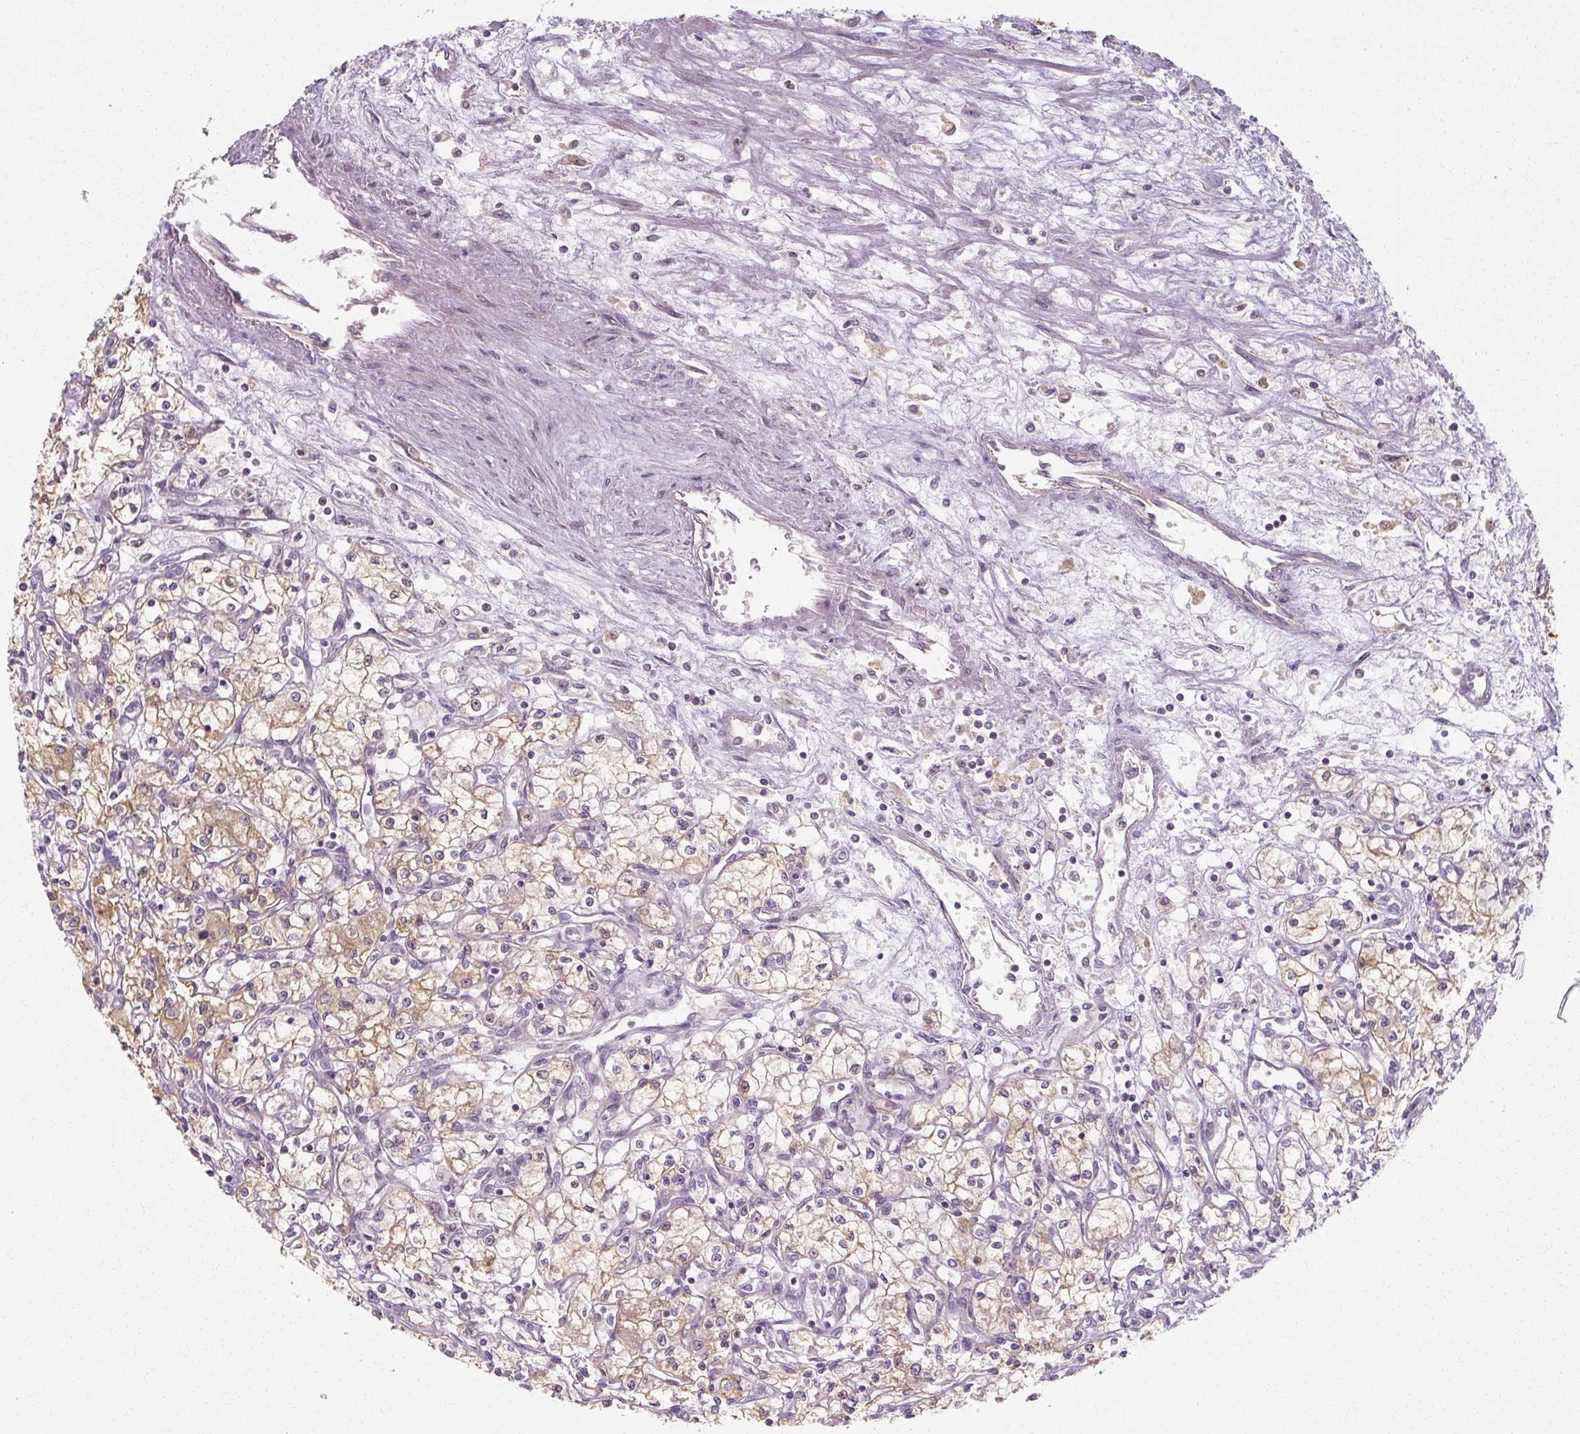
{"staining": {"intensity": "moderate", "quantity": "<25%", "location": "cytoplasmic/membranous"}, "tissue": "renal cancer", "cell_type": "Tumor cells", "image_type": "cancer", "snomed": [{"axis": "morphology", "description": "Adenocarcinoma, NOS"}, {"axis": "topography", "description": "Kidney"}], "caption": "Moderate cytoplasmic/membranous staining for a protein is identified in about <25% of tumor cells of renal cancer using immunohistochemistry (IHC).", "gene": "RB1CC1", "patient": {"sex": "male", "age": 59}}